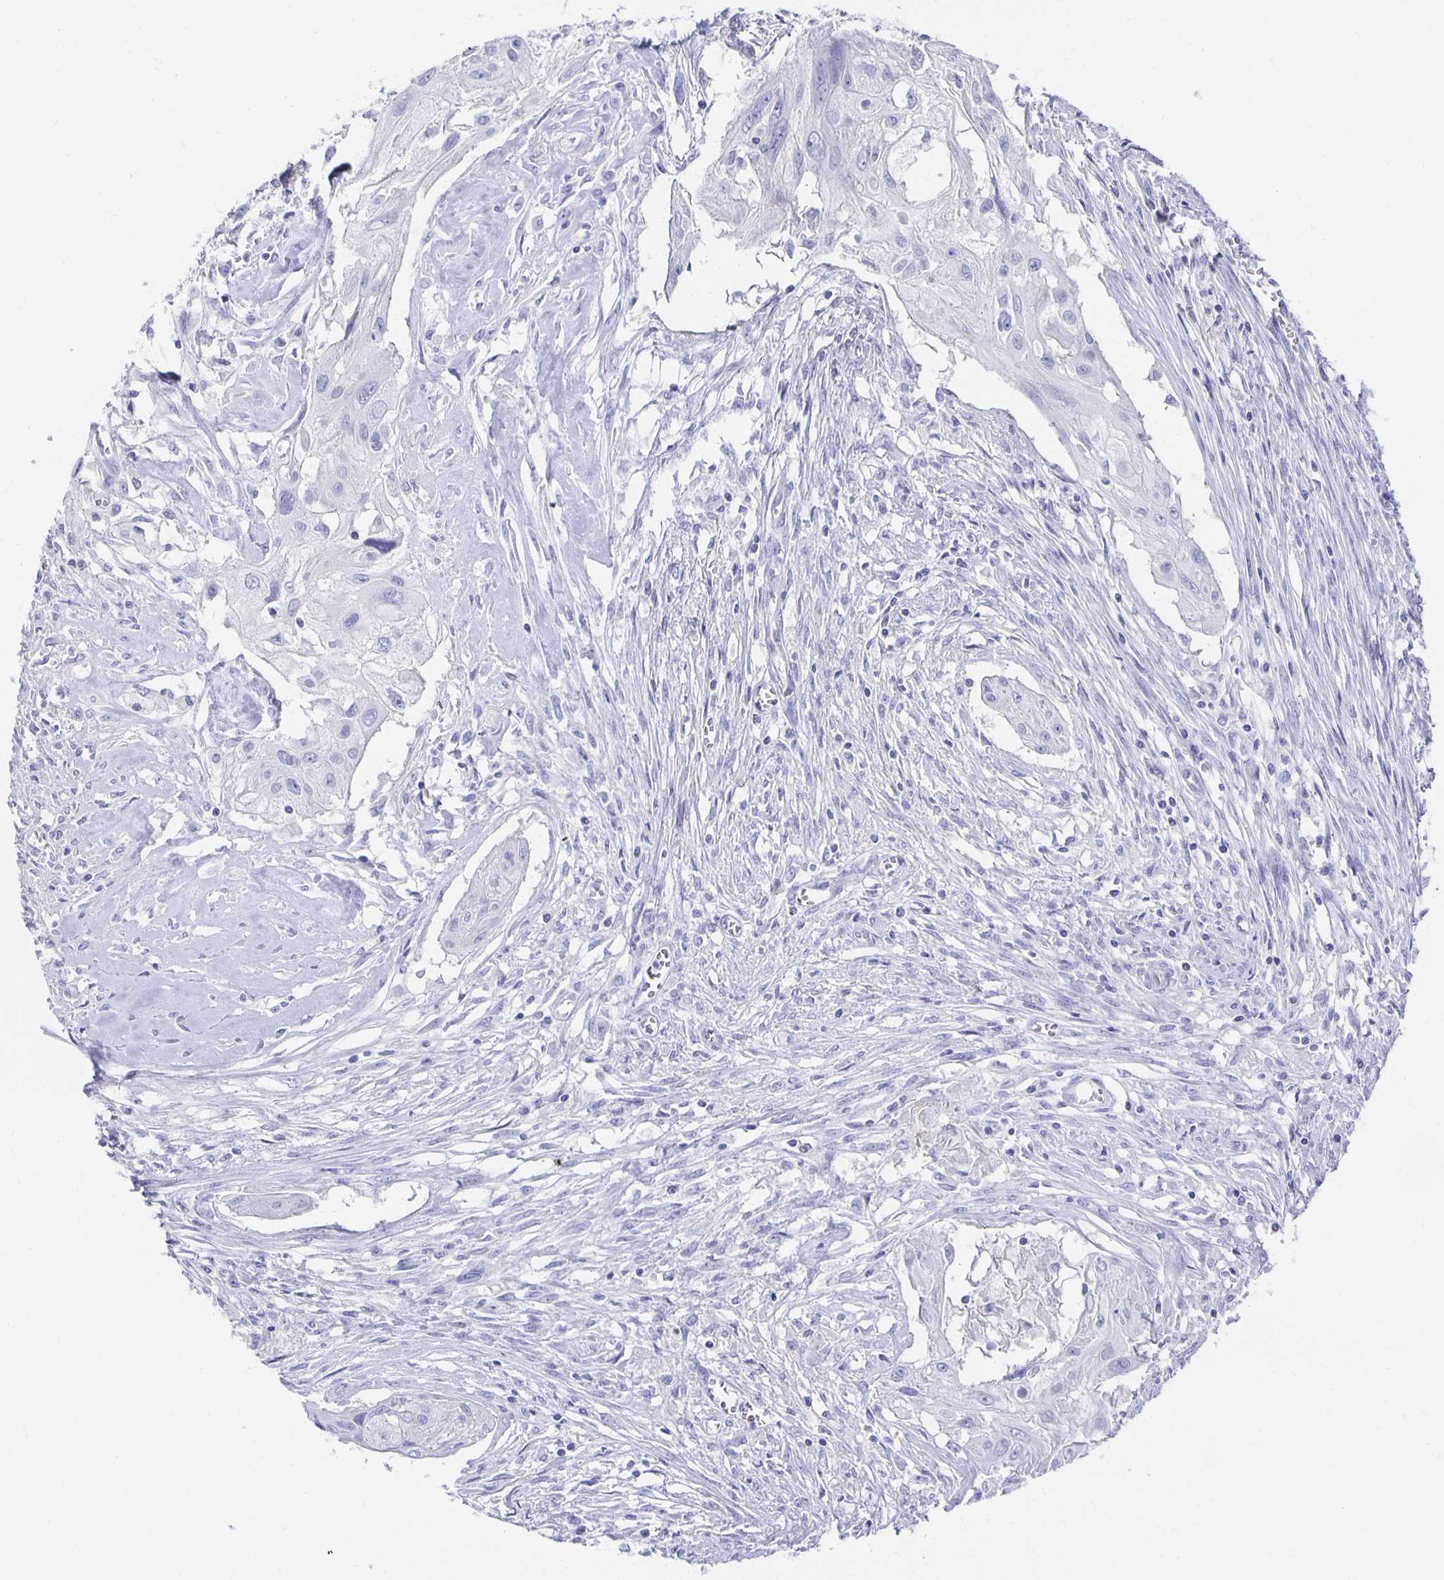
{"staining": {"intensity": "negative", "quantity": "none", "location": "none"}, "tissue": "cervical cancer", "cell_type": "Tumor cells", "image_type": "cancer", "snomed": [{"axis": "morphology", "description": "Squamous cell carcinoma, NOS"}, {"axis": "topography", "description": "Cervix"}], "caption": "IHC photomicrograph of neoplastic tissue: human cervical squamous cell carcinoma stained with DAB (3,3'-diaminobenzidine) reveals no significant protein positivity in tumor cells. (Brightfield microscopy of DAB immunohistochemistry (IHC) at high magnification).", "gene": "PRDM7", "patient": {"sex": "female", "age": 49}}